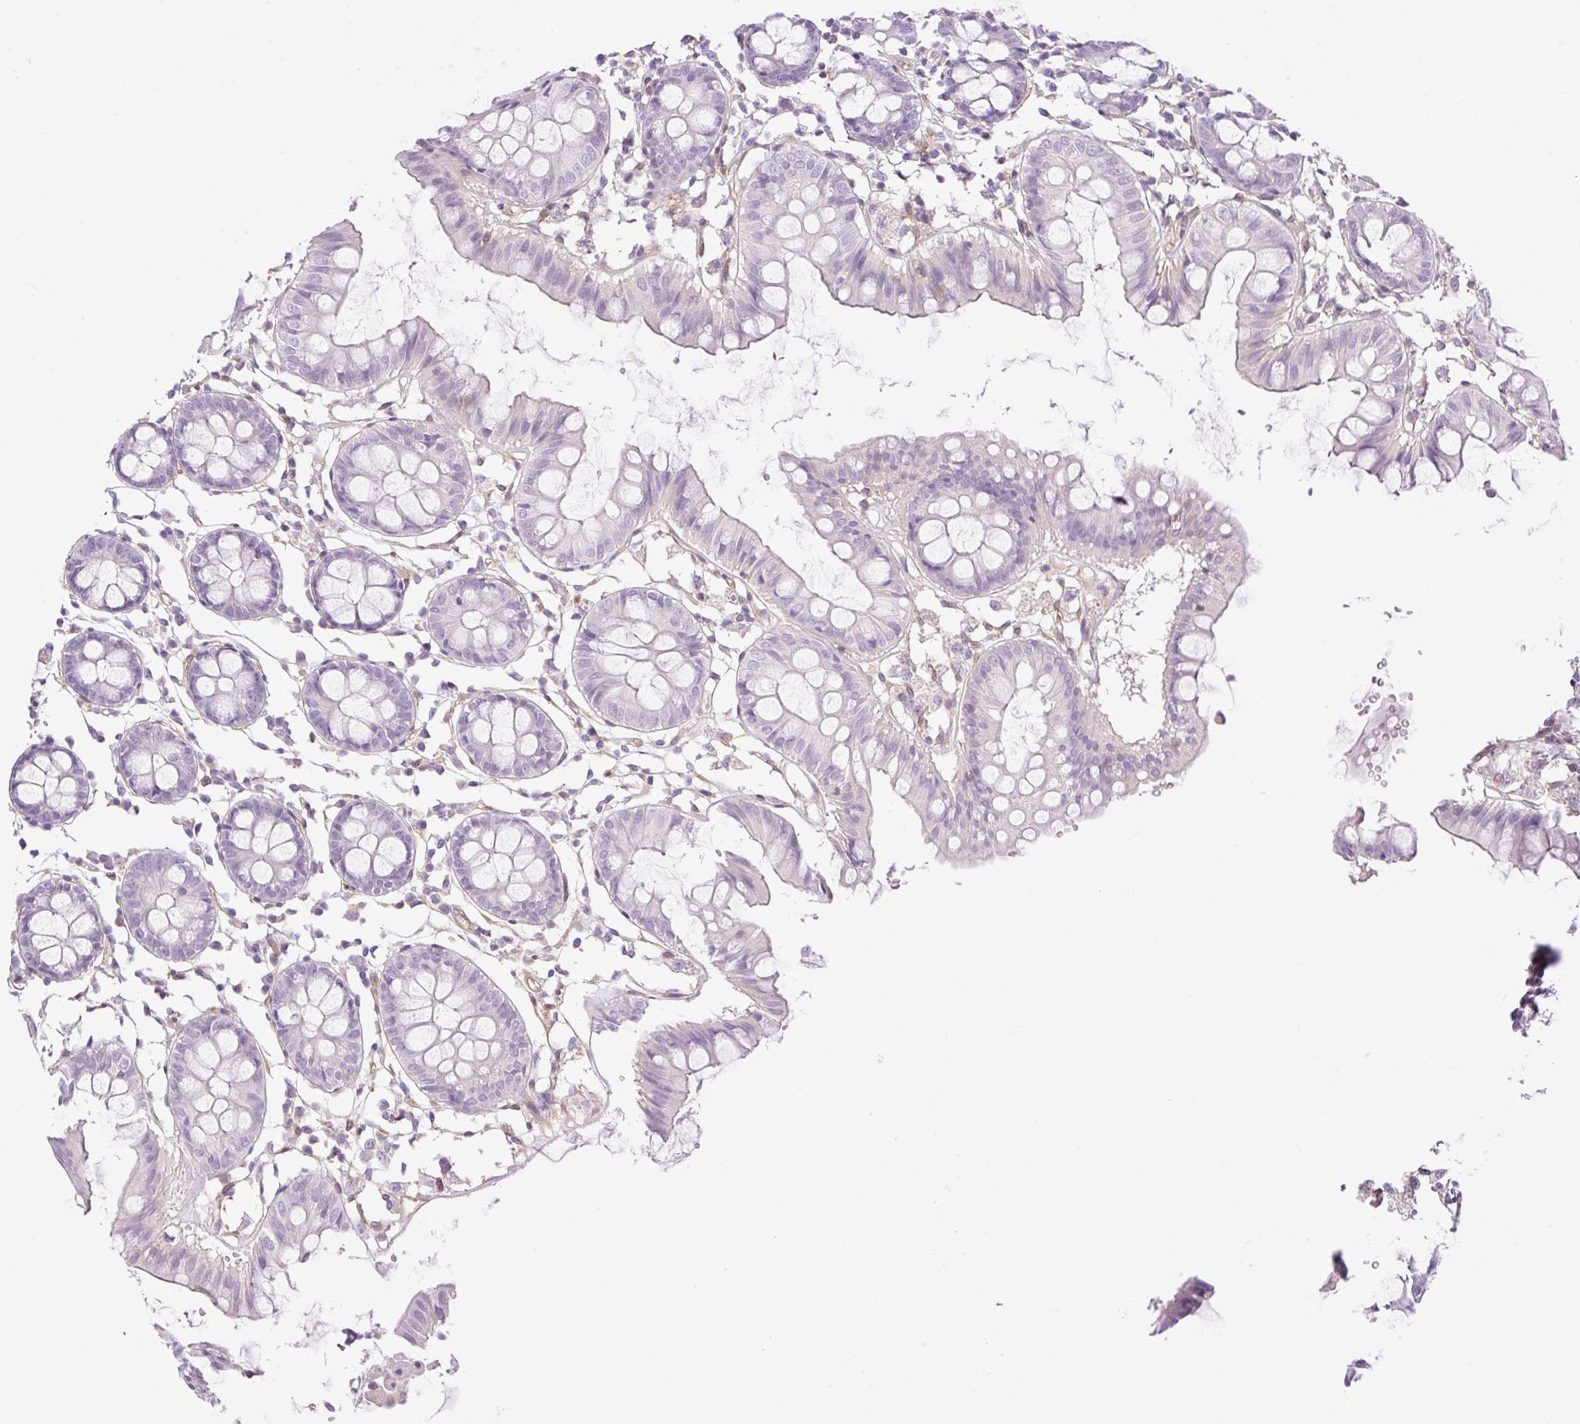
{"staining": {"intensity": "weak", "quantity": ">75%", "location": "cytoplasmic/membranous"}, "tissue": "colon", "cell_type": "Endothelial cells", "image_type": "normal", "snomed": [{"axis": "morphology", "description": "Normal tissue, NOS"}, {"axis": "topography", "description": "Colon"}], "caption": "Human colon stained with a brown dye reveals weak cytoplasmic/membranous positive staining in about >75% of endothelial cells.", "gene": "EHD1", "patient": {"sex": "female", "age": 84}}